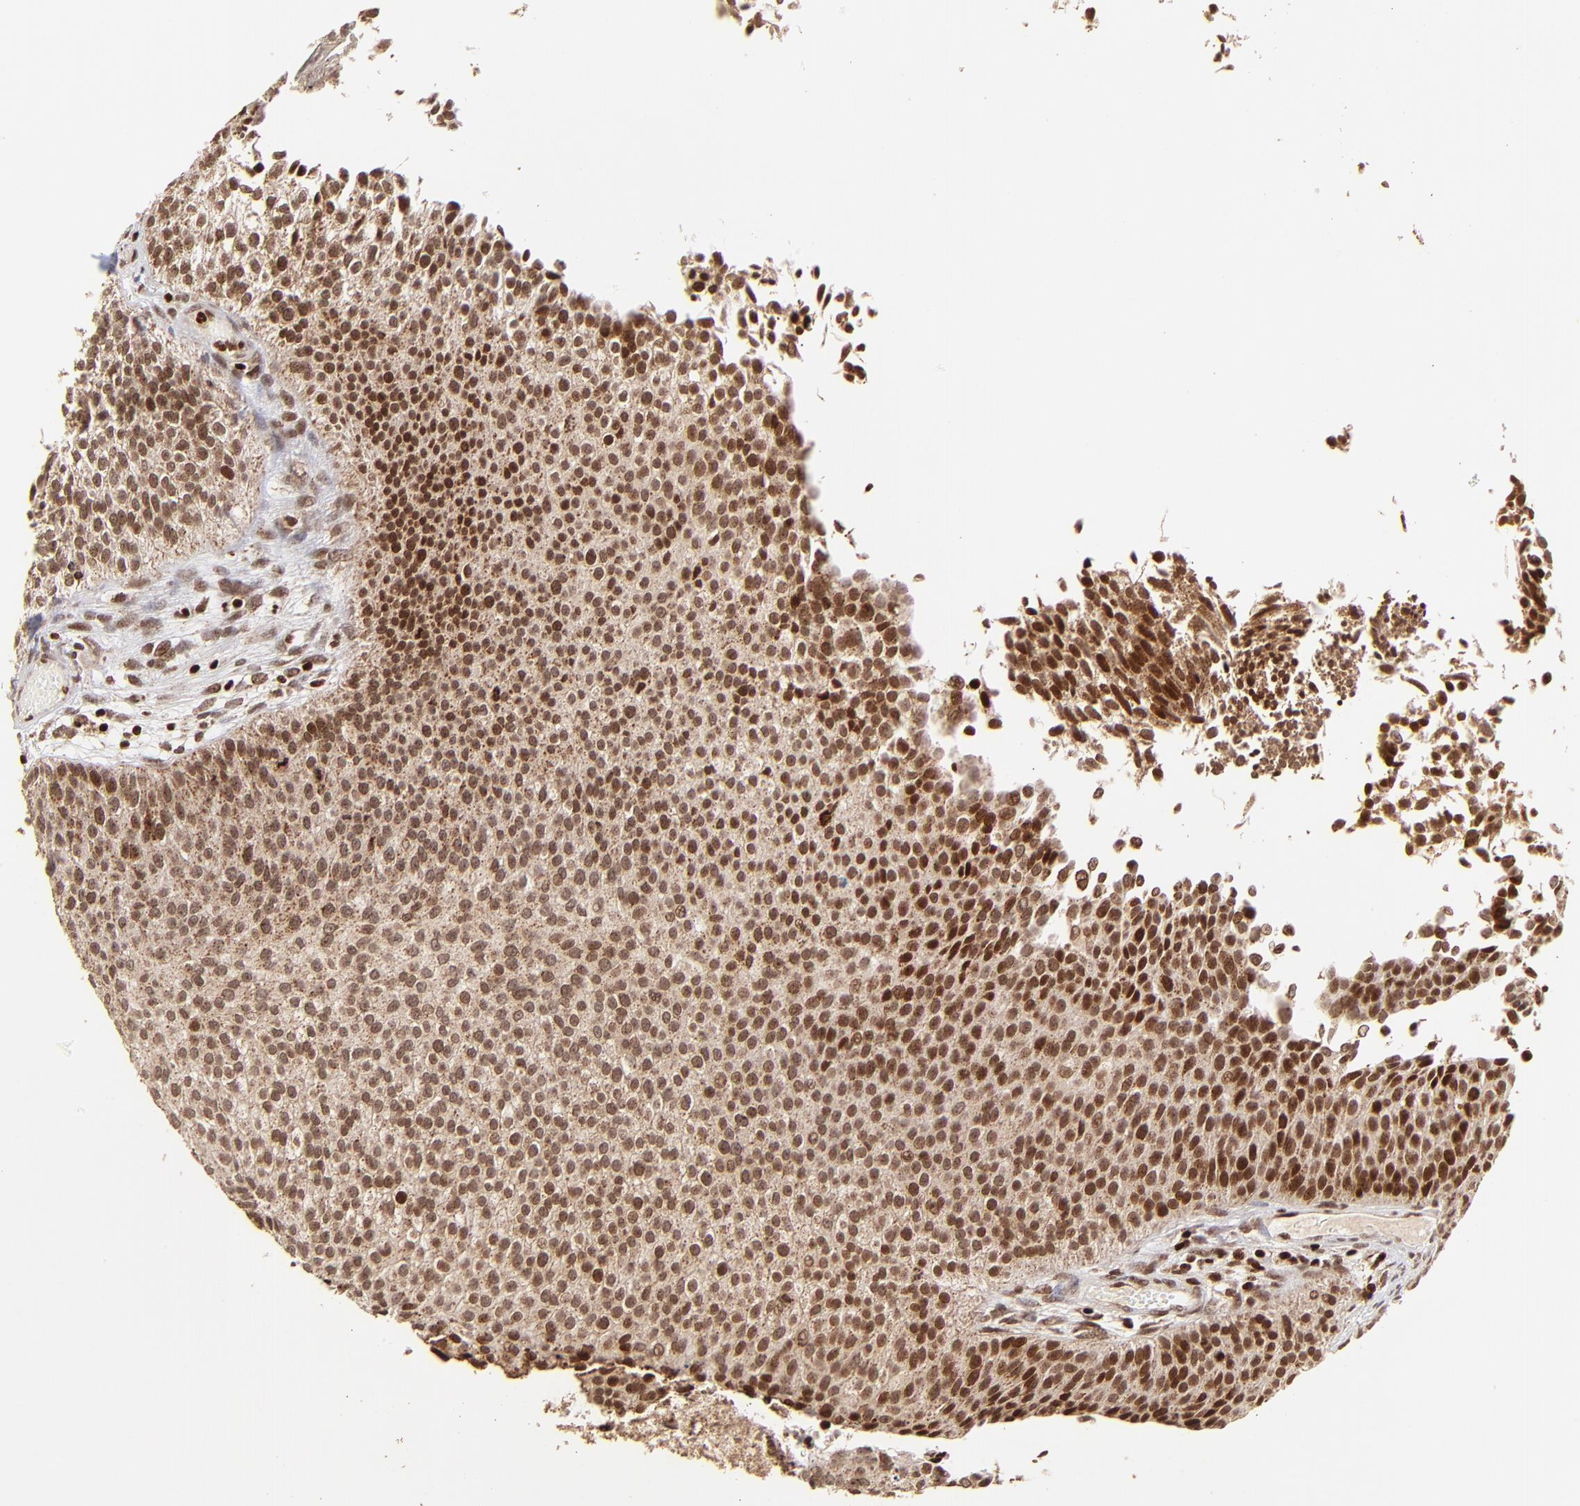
{"staining": {"intensity": "strong", "quantity": ">75%", "location": "cytoplasmic/membranous,nuclear"}, "tissue": "urothelial cancer", "cell_type": "Tumor cells", "image_type": "cancer", "snomed": [{"axis": "morphology", "description": "Urothelial carcinoma, Low grade"}, {"axis": "topography", "description": "Urinary bladder"}], "caption": "Strong cytoplasmic/membranous and nuclear positivity is identified in about >75% of tumor cells in urothelial cancer. (DAB (3,3'-diaminobenzidine) IHC with brightfield microscopy, high magnification).", "gene": "MED15", "patient": {"sex": "male", "age": 84}}